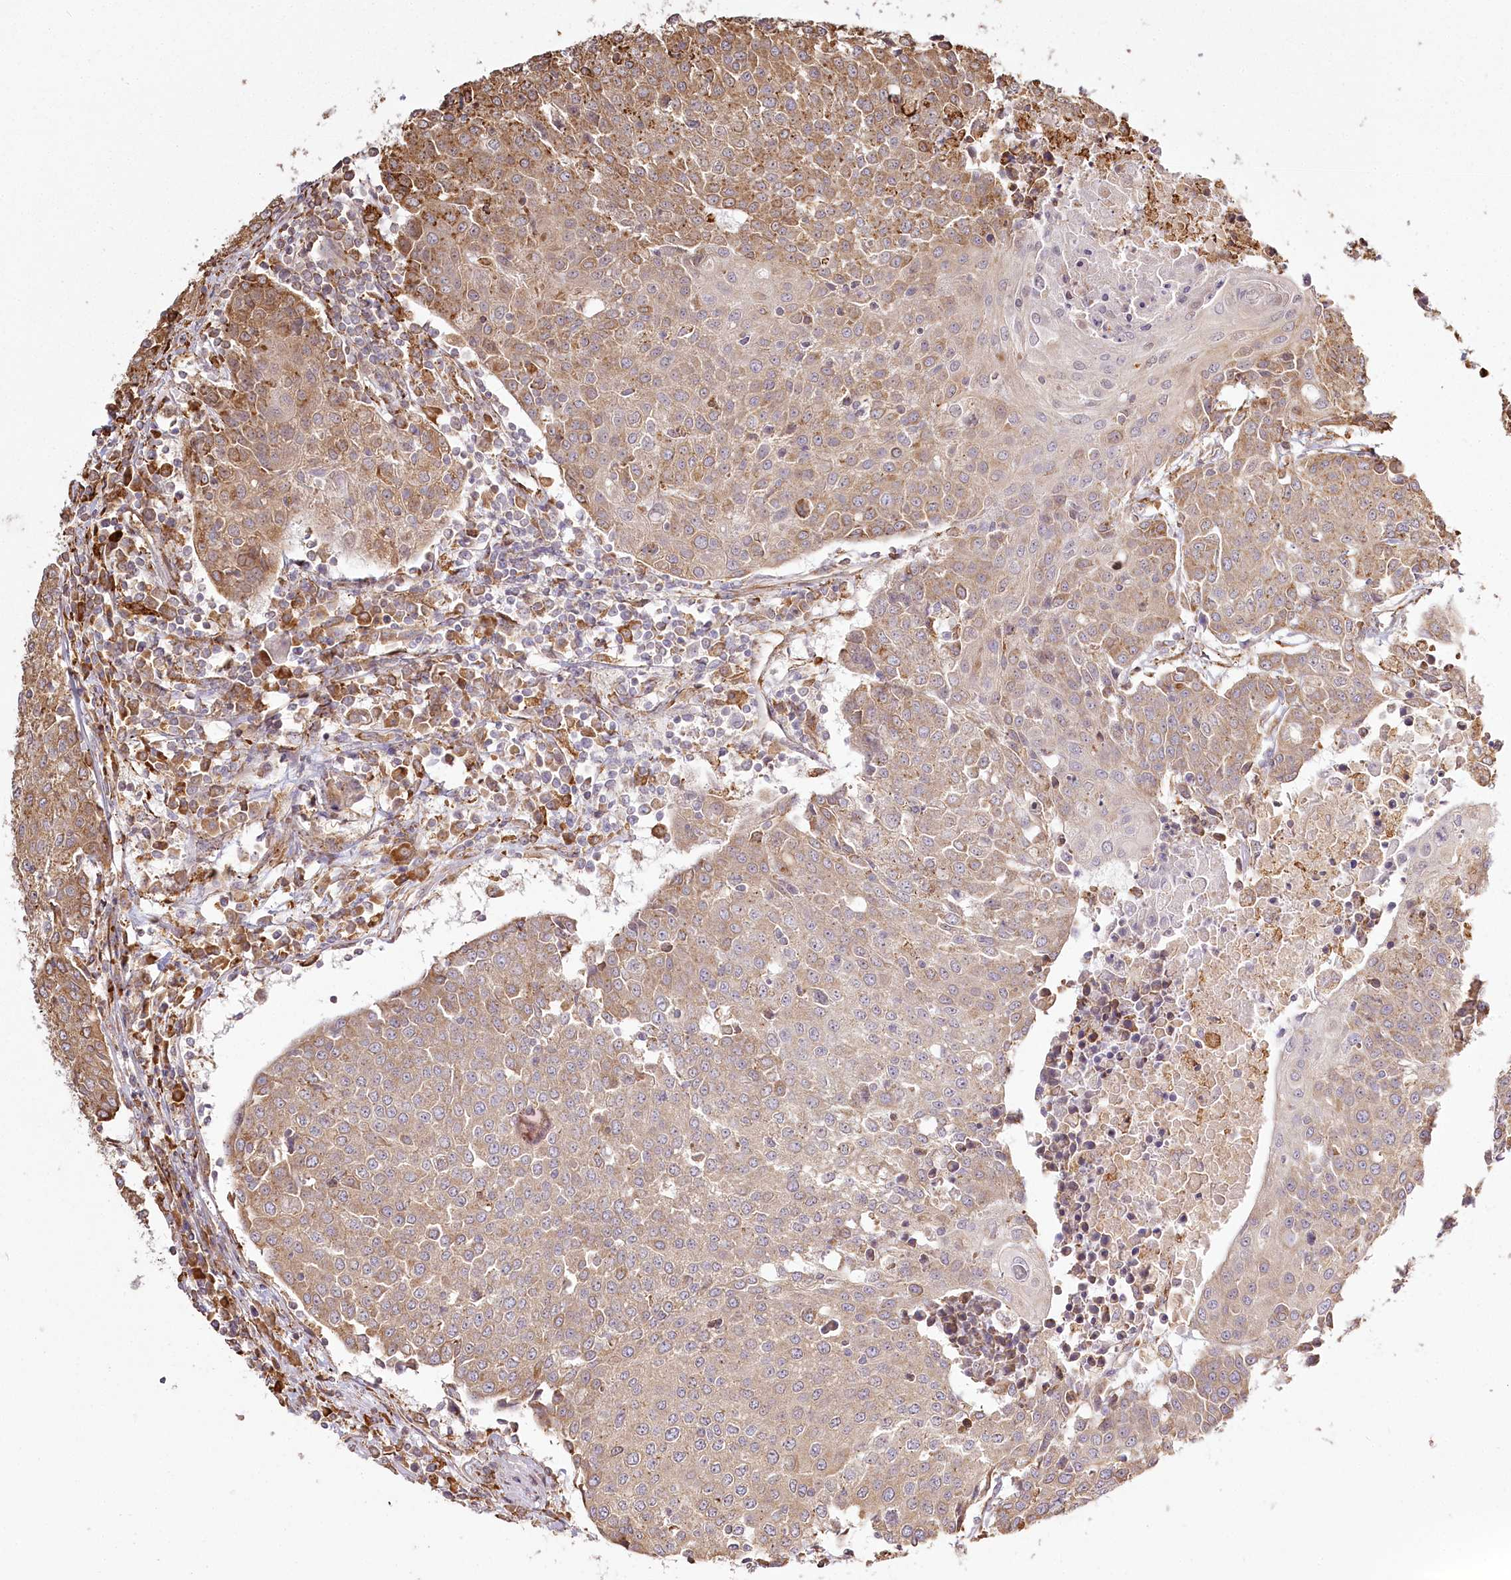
{"staining": {"intensity": "moderate", "quantity": "<25%", "location": "cytoplasmic/membranous"}, "tissue": "urothelial cancer", "cell_type": "Tumor cells", "image_type": "cancer", "snomed": [{"axis": "morphology", "description": "Urothelial carcinoma, High grade"}, {"axis": "topography", "description": "Urinary bladder"}], "caption": "Brown immunohistochemical staining in urothelial cancer shows moderate cytoplasmic/membranous positivity in approximately <25% of tumor cells.", "gene": "FAM13A", "patient": {"sex": "female", "age": 85}}